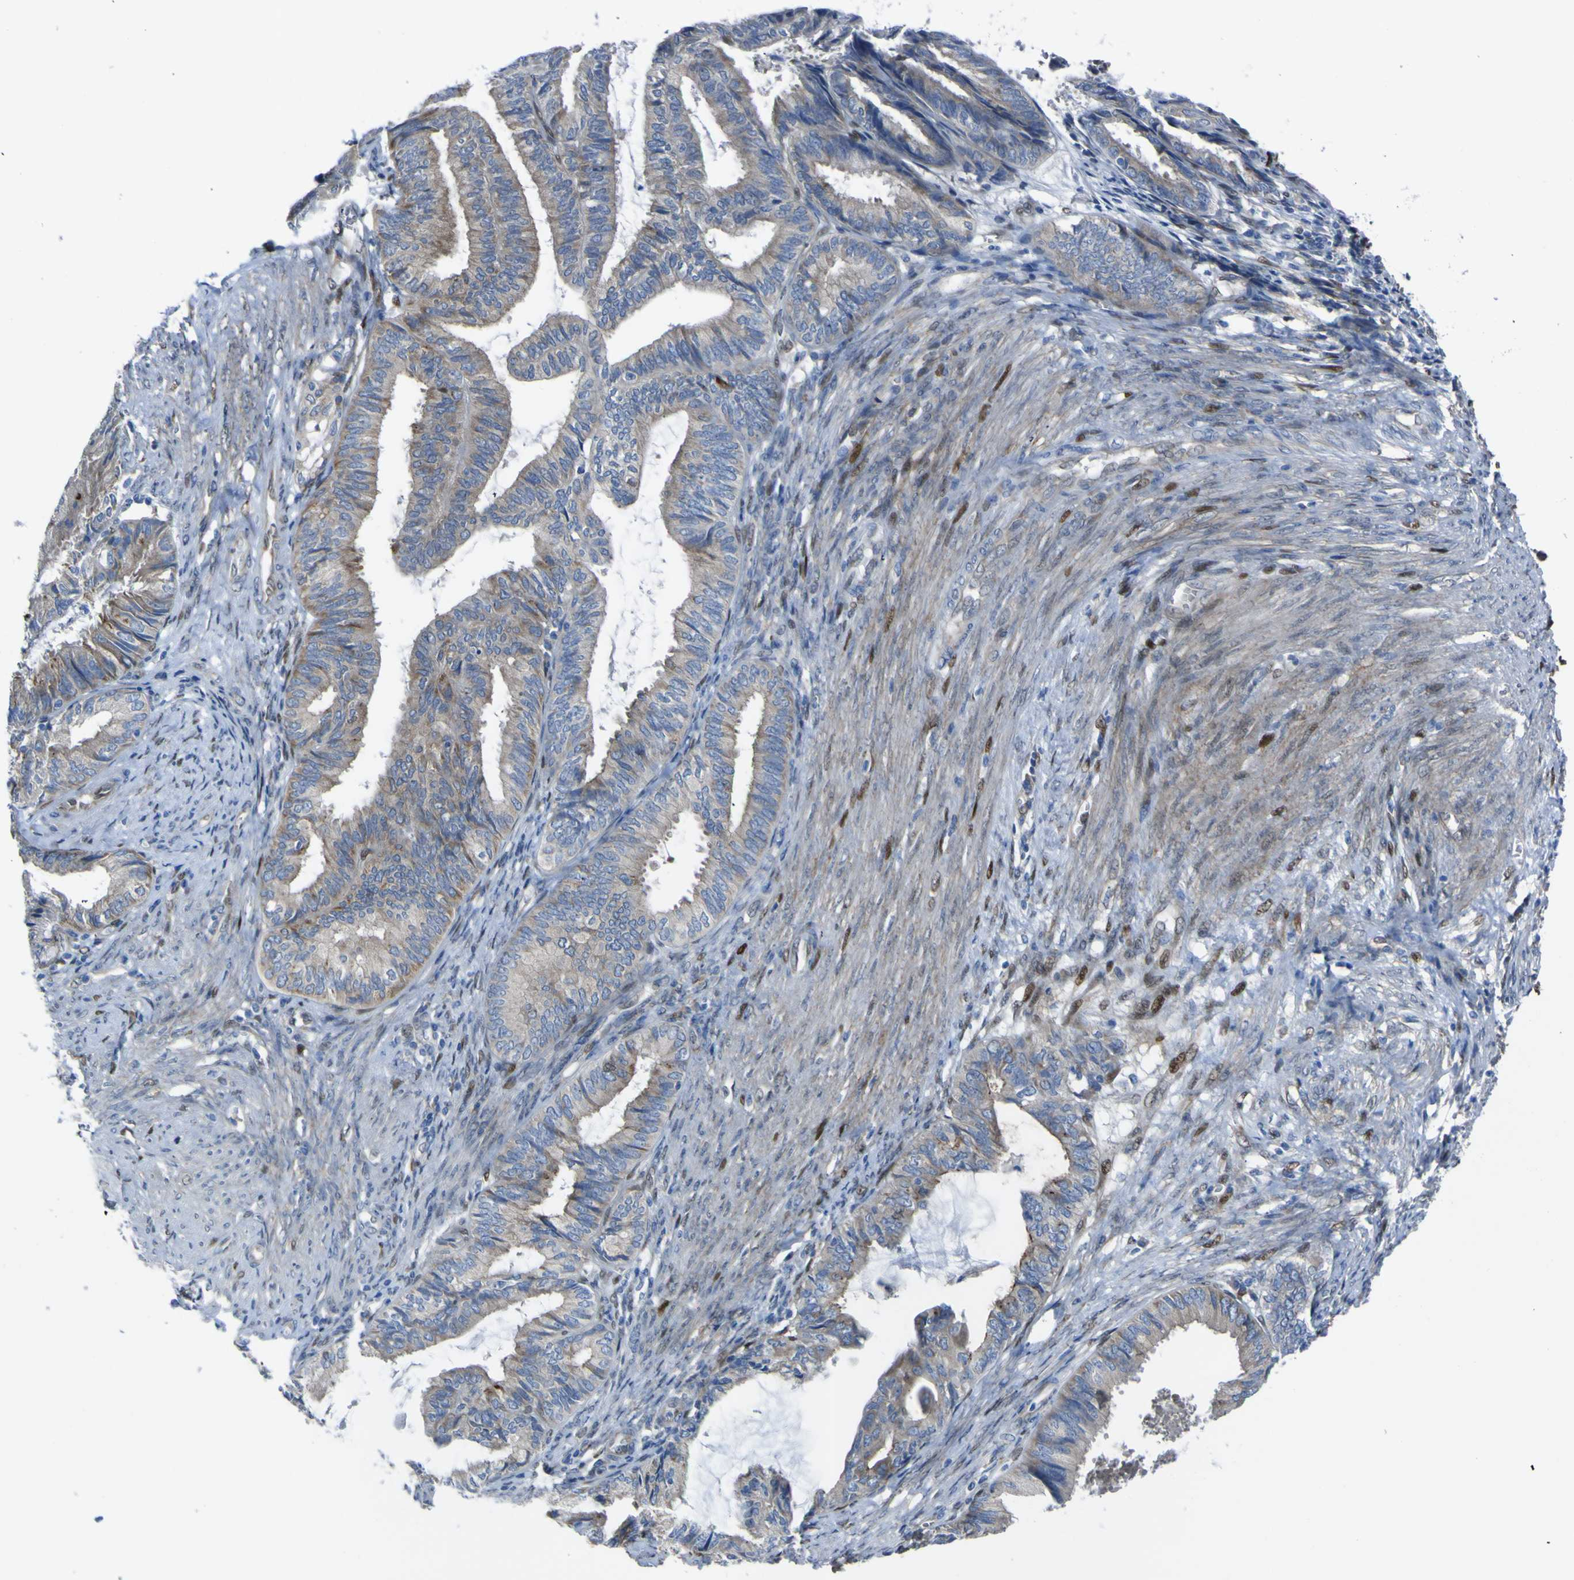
{"staining": {"intensity": "moderate", "quantity": "25%-75%", "location": "cytoplasmic/membranous"}, "tissue": "endometrial cancer", "cell_type": "Tumor cells", "image_type": "cancer", "snomed": [{"axis": "morphology", "description": "Adenocarcinoma, NOS"}, {"axis": "topography", "description": "Endometrium"}], "caption": "Adenocarcinoma (endometrial) was stained to show a protein in brown. There is medium levels of moderate cytoplasmic/membranous positivity in approximately 25%-75% of tumor cells.", "gene": "LRRN1", "patient": {"sex": "female", "age": 86}}